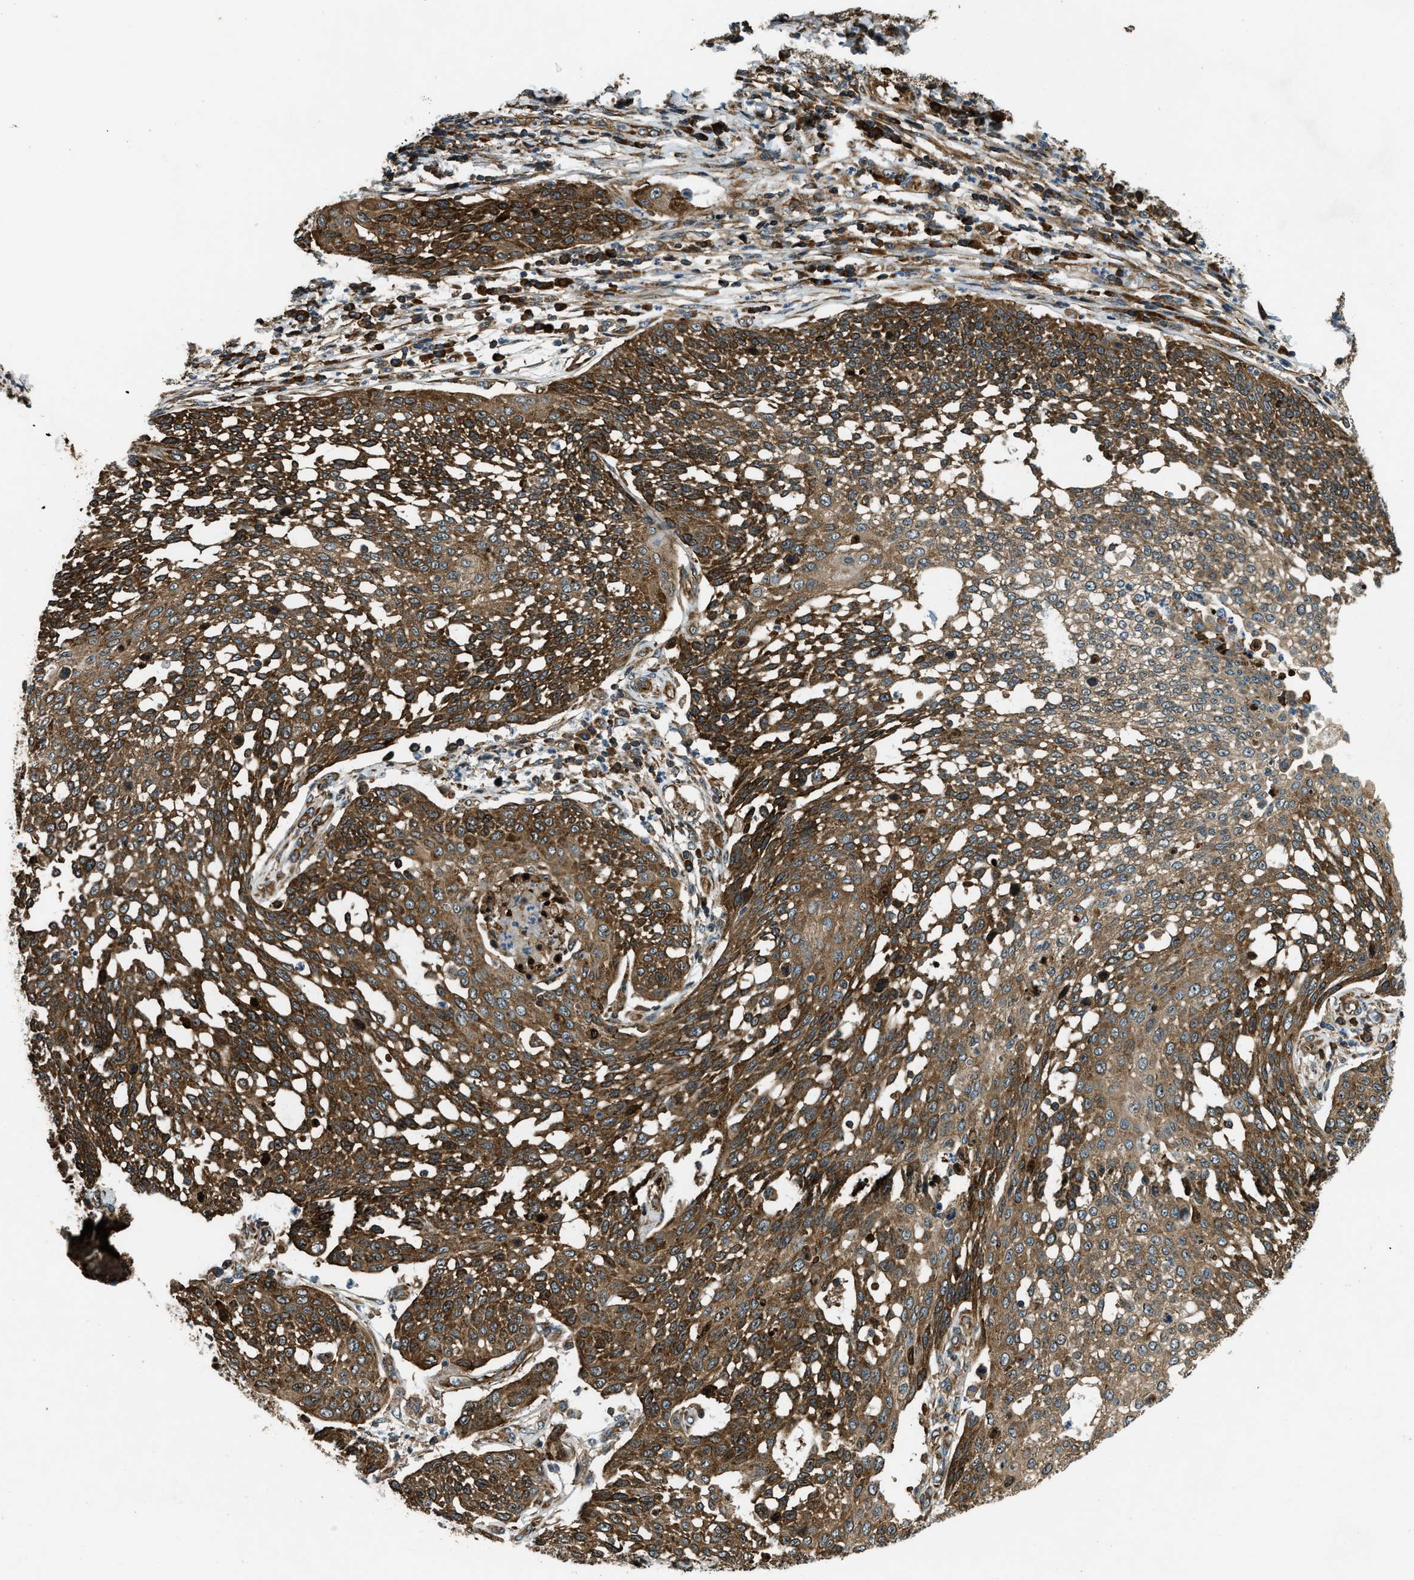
{"staining": {"intensity": "strong", "quantity": ">75%", "location": "cytoplasmic/membranous"}, "tissue": "cervical cancer", "cell_type": "Tumor cells", "image_type": "cancer", "snomed": [{"axis": "morphology", "description": "Squamous cell carcinoma, NOS"}, {"axis": "topography", "description": "Cervix"}], "caption": "Human cervical cancer stained for a protein (brown) shows strong cytoplasmic/membranous positive expression in approximately >75% of tumor cells.", "gene": "RASGRF2", "patient": {"sex": "female", "age": 34}}